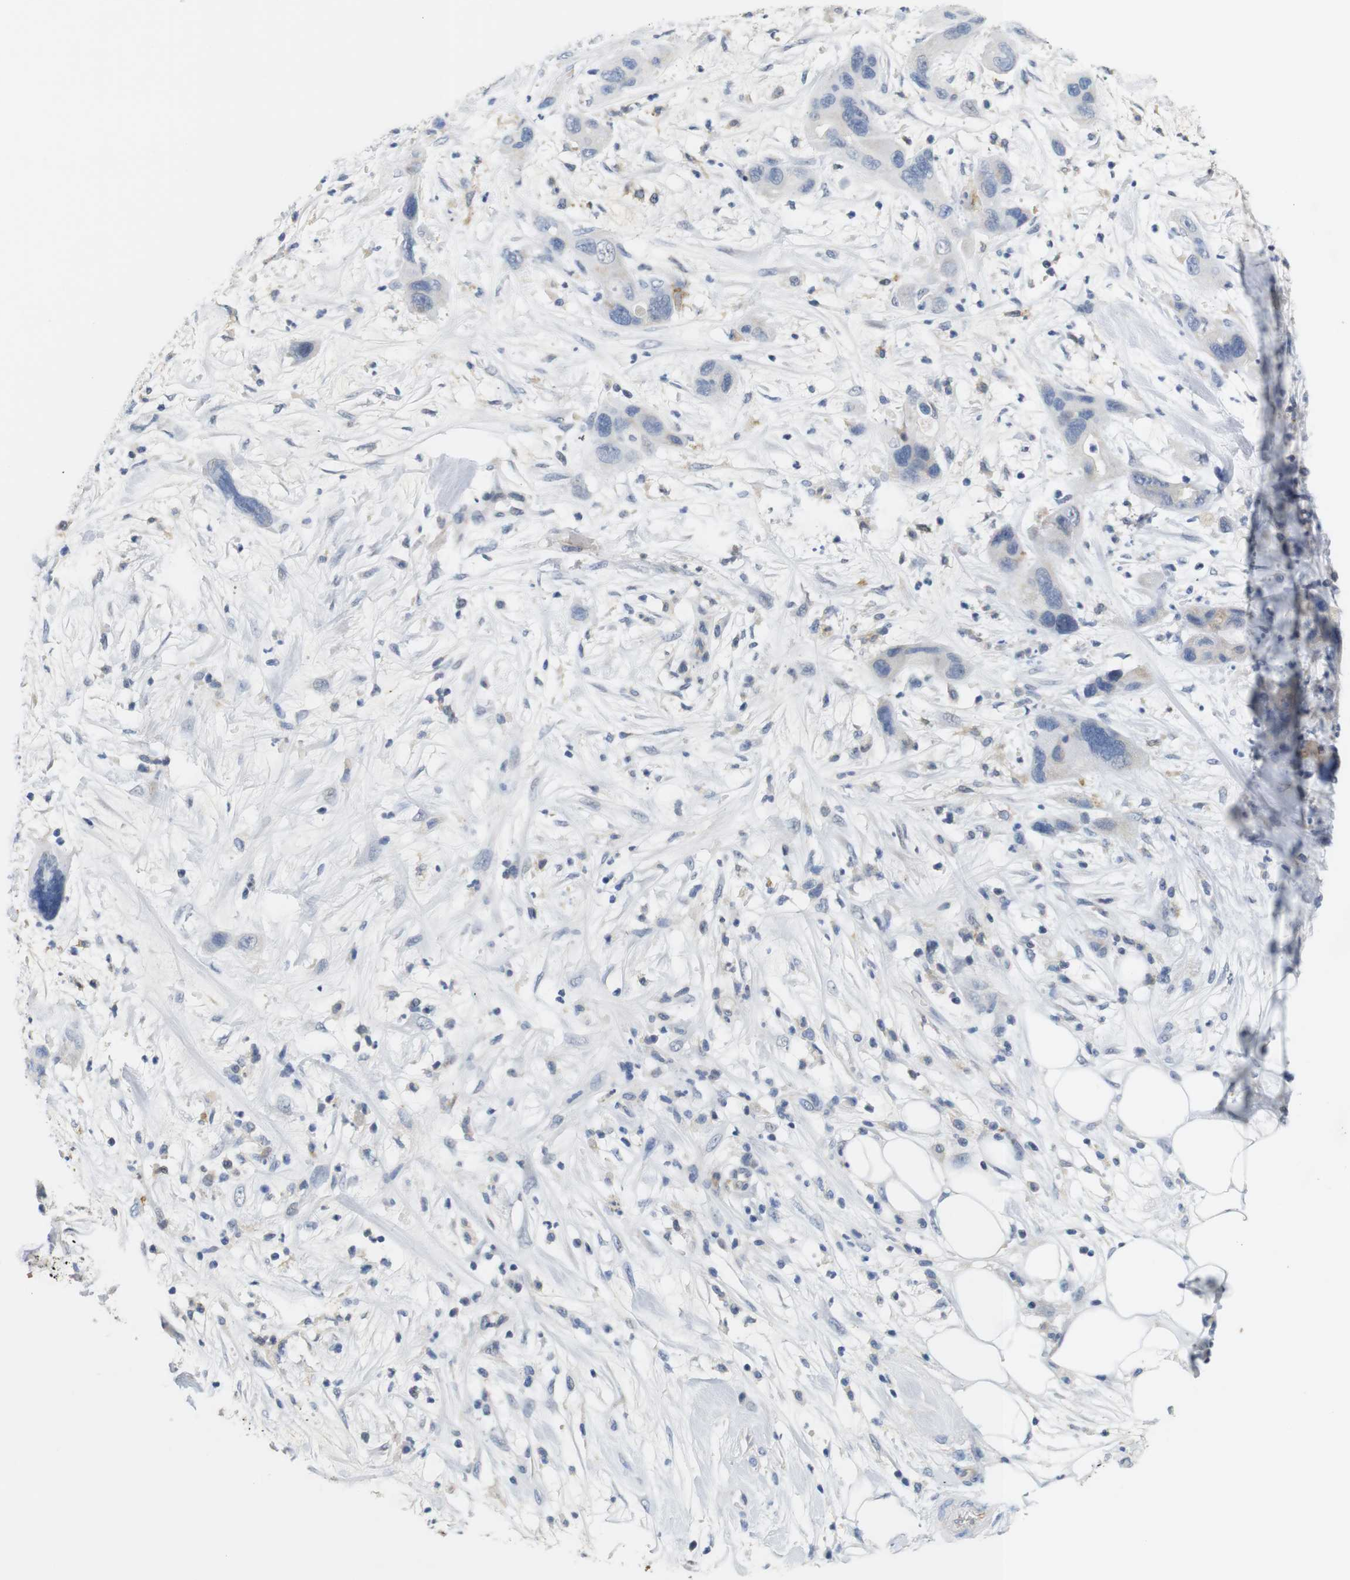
{"staining": {"intensity": "negative", "quantity": "none", "location": "none"}, "tissue": "pancreatic cancer", "cell_type": "Tumor cells", "image_type": "cancer", "snomed": [{"axis": "morphology", "description": "Adenocarcinoma, NOS"}, {"axis": "topography", "description": "Pancreas"}], "caption": "This micrograph is of pancreatic cancer (adenocarcinoma) stained with IHC to label a protein in brown with the nuclei are counter-stained blue. There is no staining in tumor cells.", "gene": "OTOF", "patient": {"sex": "female", "age": 71}}